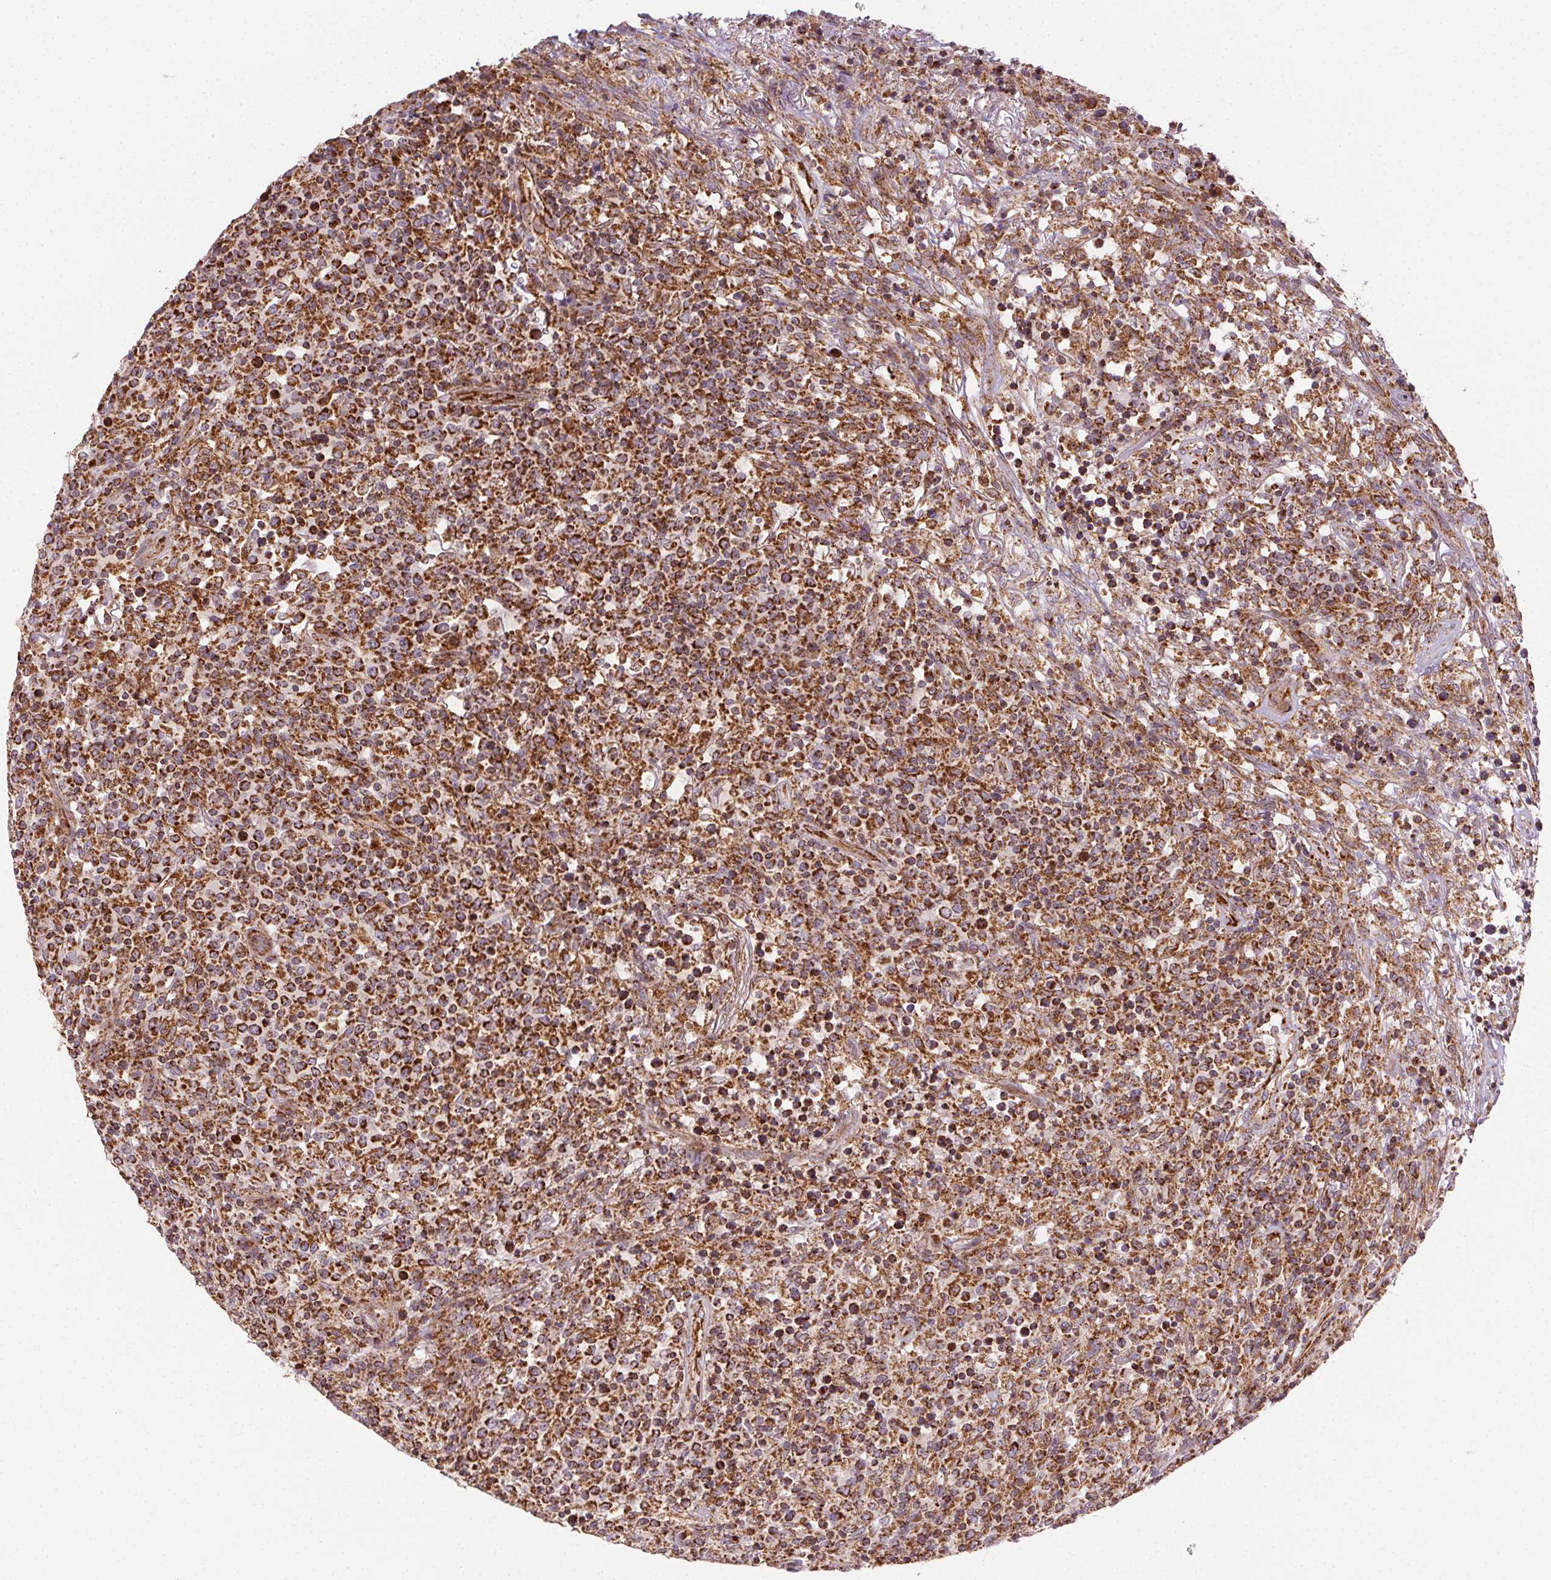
{"staining": {"intensity": "strong", "quantity": ">75%", "location": "cytoplasmic/membranous"}, "tissue": "lymphoma", "cell_type": "Tumor cells", "image_type": "cancer", "snomed": [{"axis": "morphology", "description": "Malignant lymphoma, non-Hodgkin's type, High grade"}, {"axis": "topography", "description": "Lung"}], "caption": "Immunohistochemistry (DAB (3,3'-diaminobenzidine)) staining of human lymphoma exhibits strong cytoplasmic/membranous protein positivity in about >75% of tumor cells.", "gene": "CLPB", "patient": {"sex": "male", "age": 79}}